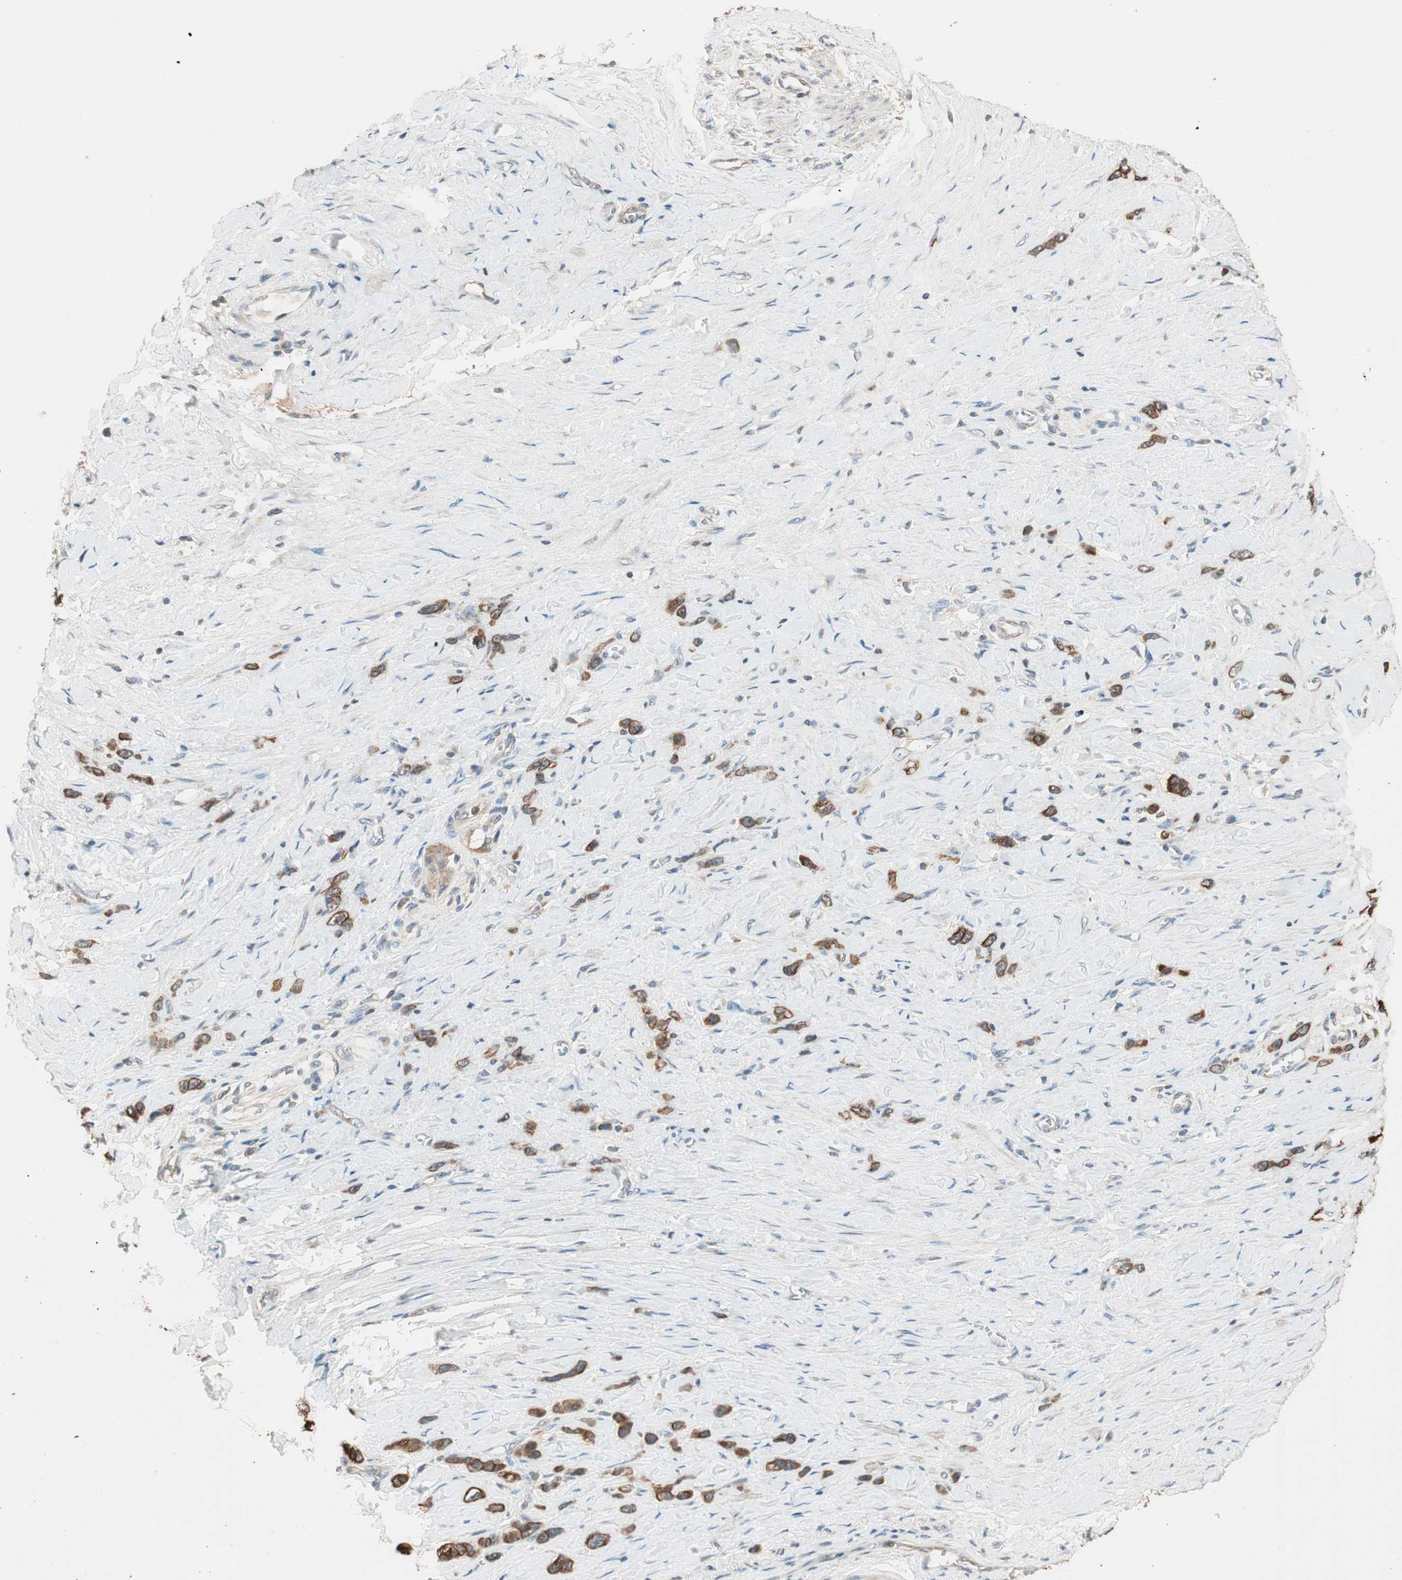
{"staining": {"intensity": "strong", "quantity": ">75%", "location": "cytoplasmic/membranous"}, "tissue": "stomach cancer", "cell_type": "Tumor cells", "image_type": "cancer", "snomed": [{"axis": "morphology", "description": "Normal tissue, NOS"}, {"axis": "morphology", "description": "Adenocarcinoma, NOS"}, {"axis": "morphology", "description": "Adenocarcinoma, High grade"}, {"axis": "topography", "description": "Stomach, upper"}, {"axis": "topography", "description": "Stomach"}], "caption": "DAB immunohistochemical staining of human stomach adenocarcinoma (high-grade) shows strong cytoplasmic/membranous protein staining in about >75% of tumor cells.", "gene": "TRIM21", "patient": {"sex": "female", "age": 65}}